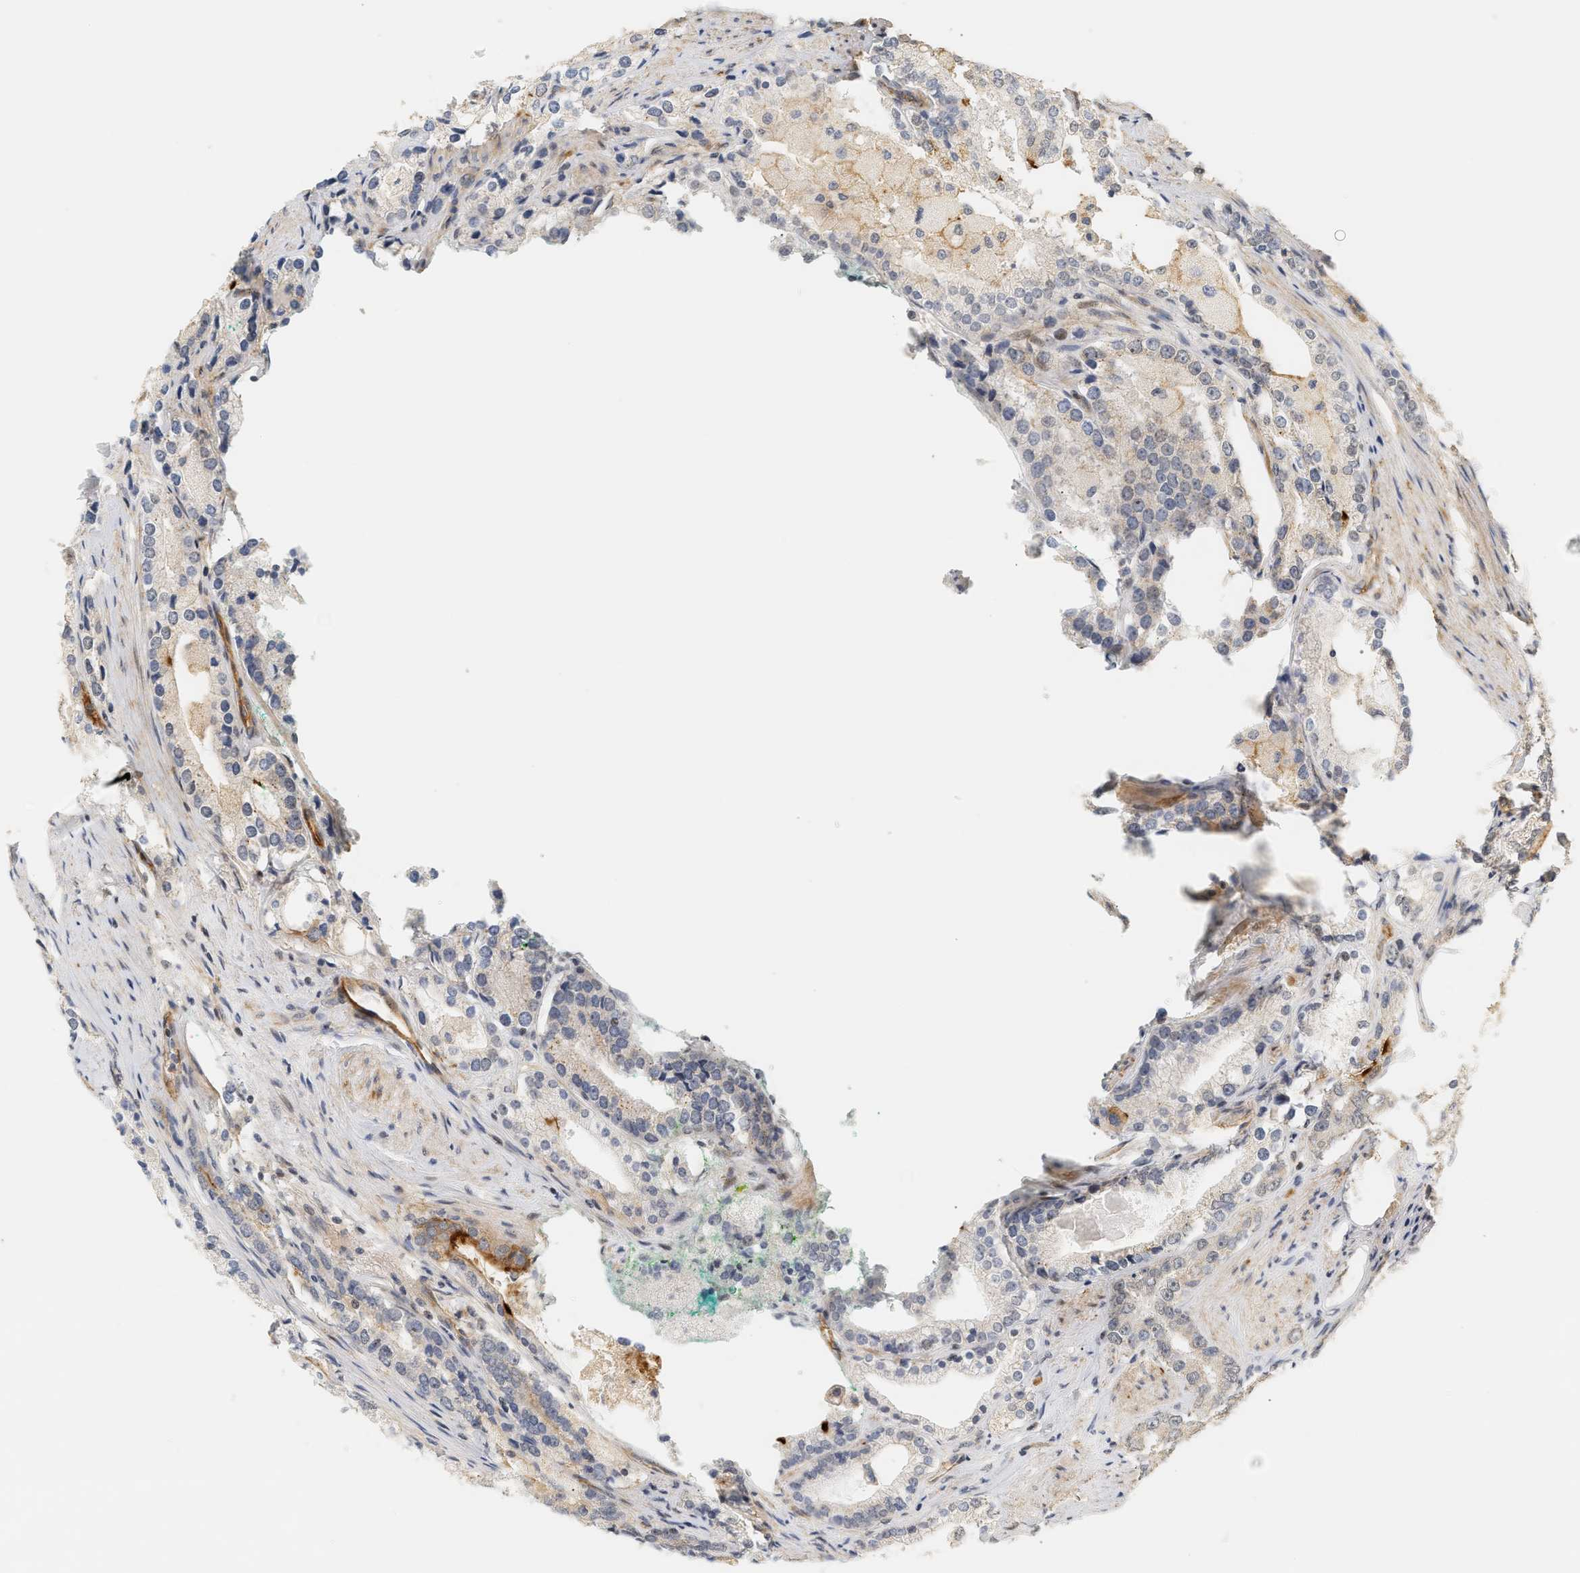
{"staining": {"intensity": "negative", "quantity": "none", "location": "none"}, "tissue": "prostate cancer", "cell_type": "Tumor cells", "image_type": "cancer", "snomed": [{"axis": "morphology", "description": "Adenocarcinoma, High grade"}, {"axis": "topography", "description": "Prostate"}], "caption": "Prostate cancer (high-grade adenocarcinoma) was stained to show a protein in brown. There is no significant staining in tumor cells.", "gene": "PLXND1", "patient": {"sex": "male", "age": 63}}